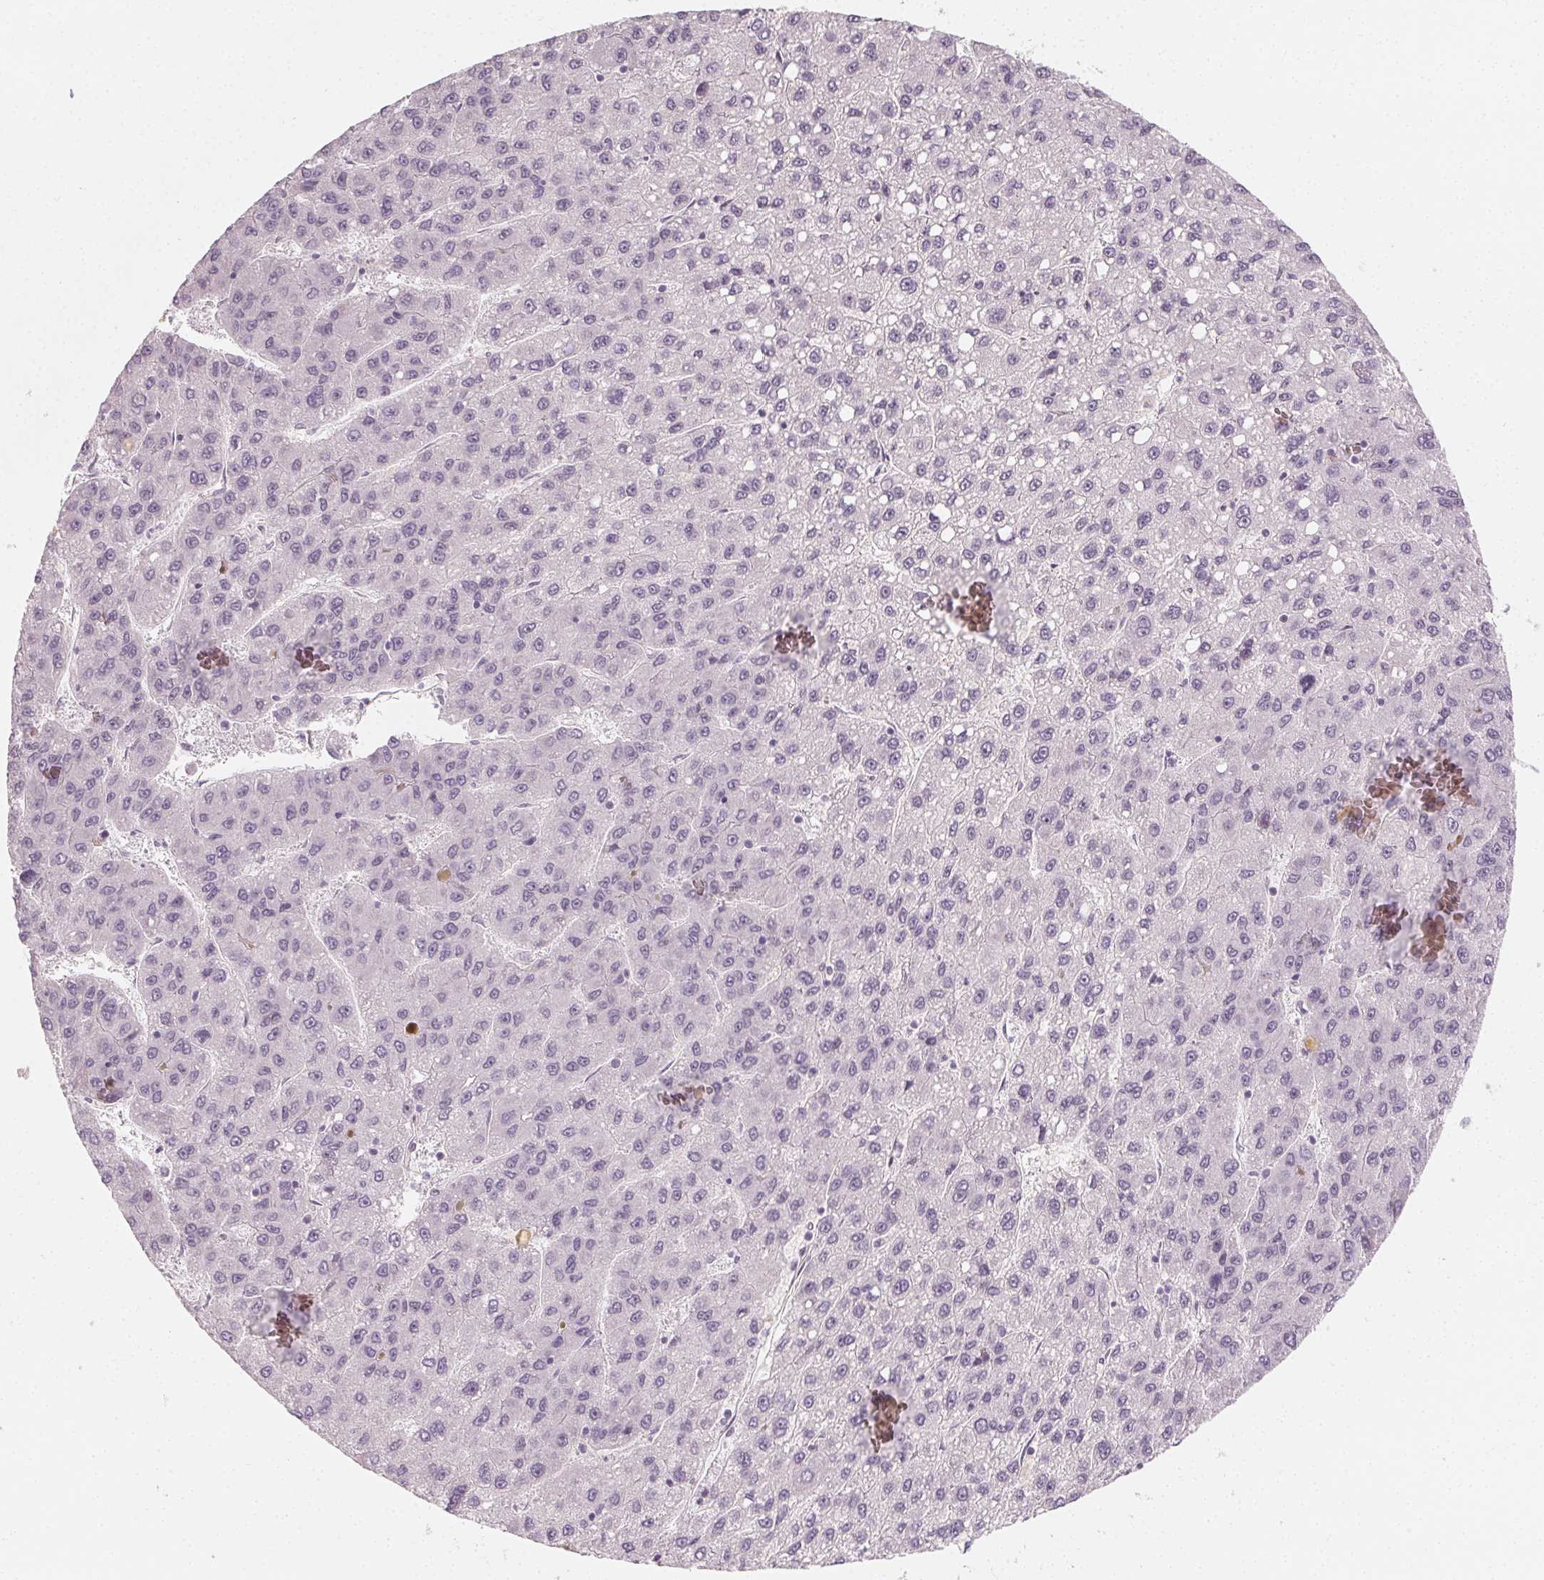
{"staining": {"intensity": "negative", "quantity": "none", "location": "none"}, "tissue": "liver cancer", "cell_type": "Tumor cells", "image_type": "cancer", "snomed": [{"axis": "morphology", "description": "Carcinoma, Hepatocellular, NOS"}, {"axis": "topography", "description": "Liver"}], "caption": "Immunohistochemical staining of human liver cancer shows no significant positivity in tumor cells. Nuclei are stained in blue.", "gene": "CCDC96", "patient": {"sex": "female", "age": 82}}